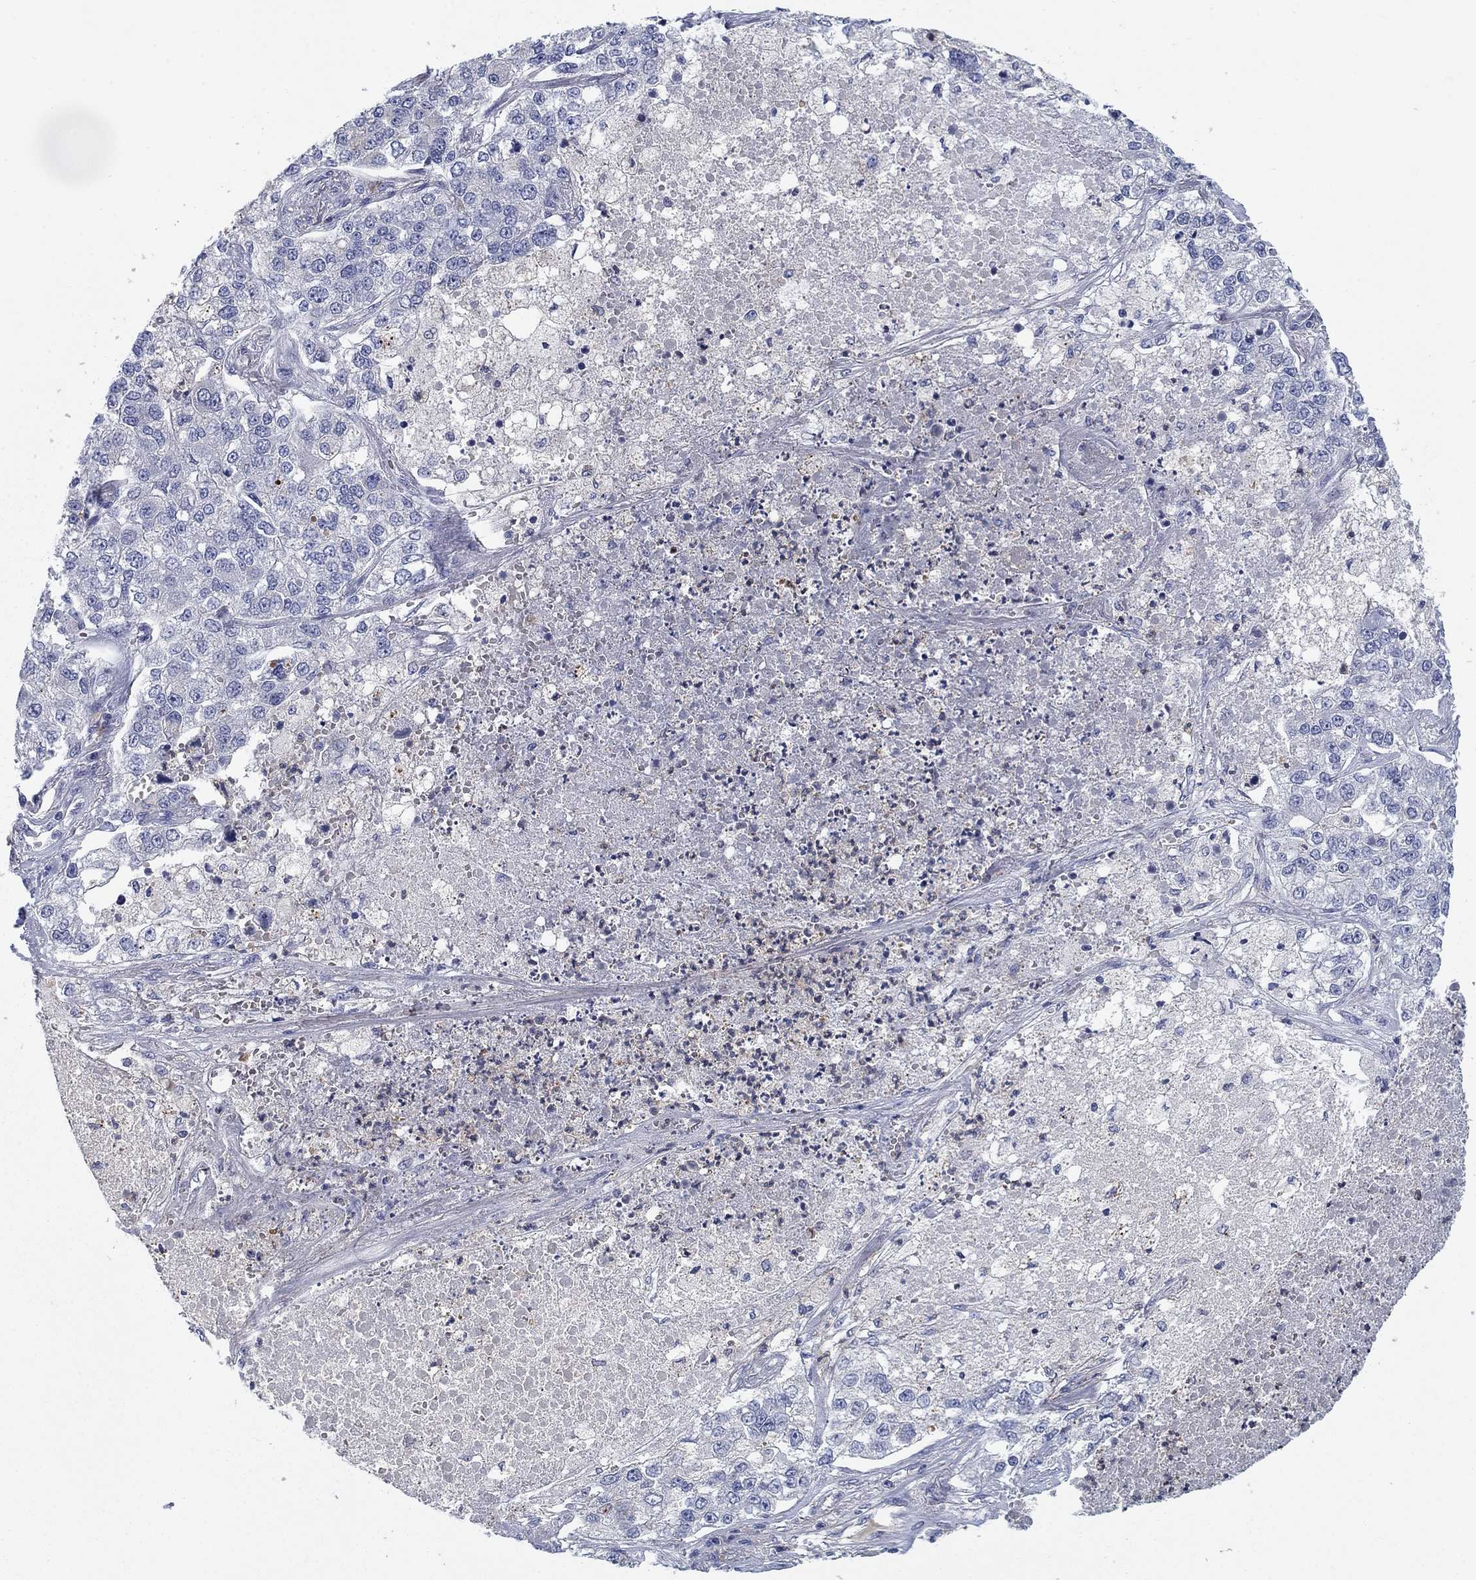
{"staining": {"intensity": "negative", "quantity": "none", "location": "none"}, "tissue": "lung cancer", "cell_type": "Tumor cells", "image_type": "cancer", "snomed": [{"axis": "morphology", "description": "Adenocarcinoma, NOS"}, {"axis": "topography", "description": "Lung"}], "caption": "Immunohistochemistry (IHC) of human lung cancer (adenocarcinoma) shows no staining in tumor cells. (Stains: DAB (3,3'-diaminobenzidine) IHC with hematoxylin counter stain, Microscopy: brightfield microscopy at high magnification).", "gene": "KIF15", "patient": {"sex": "male", "age": 49}}